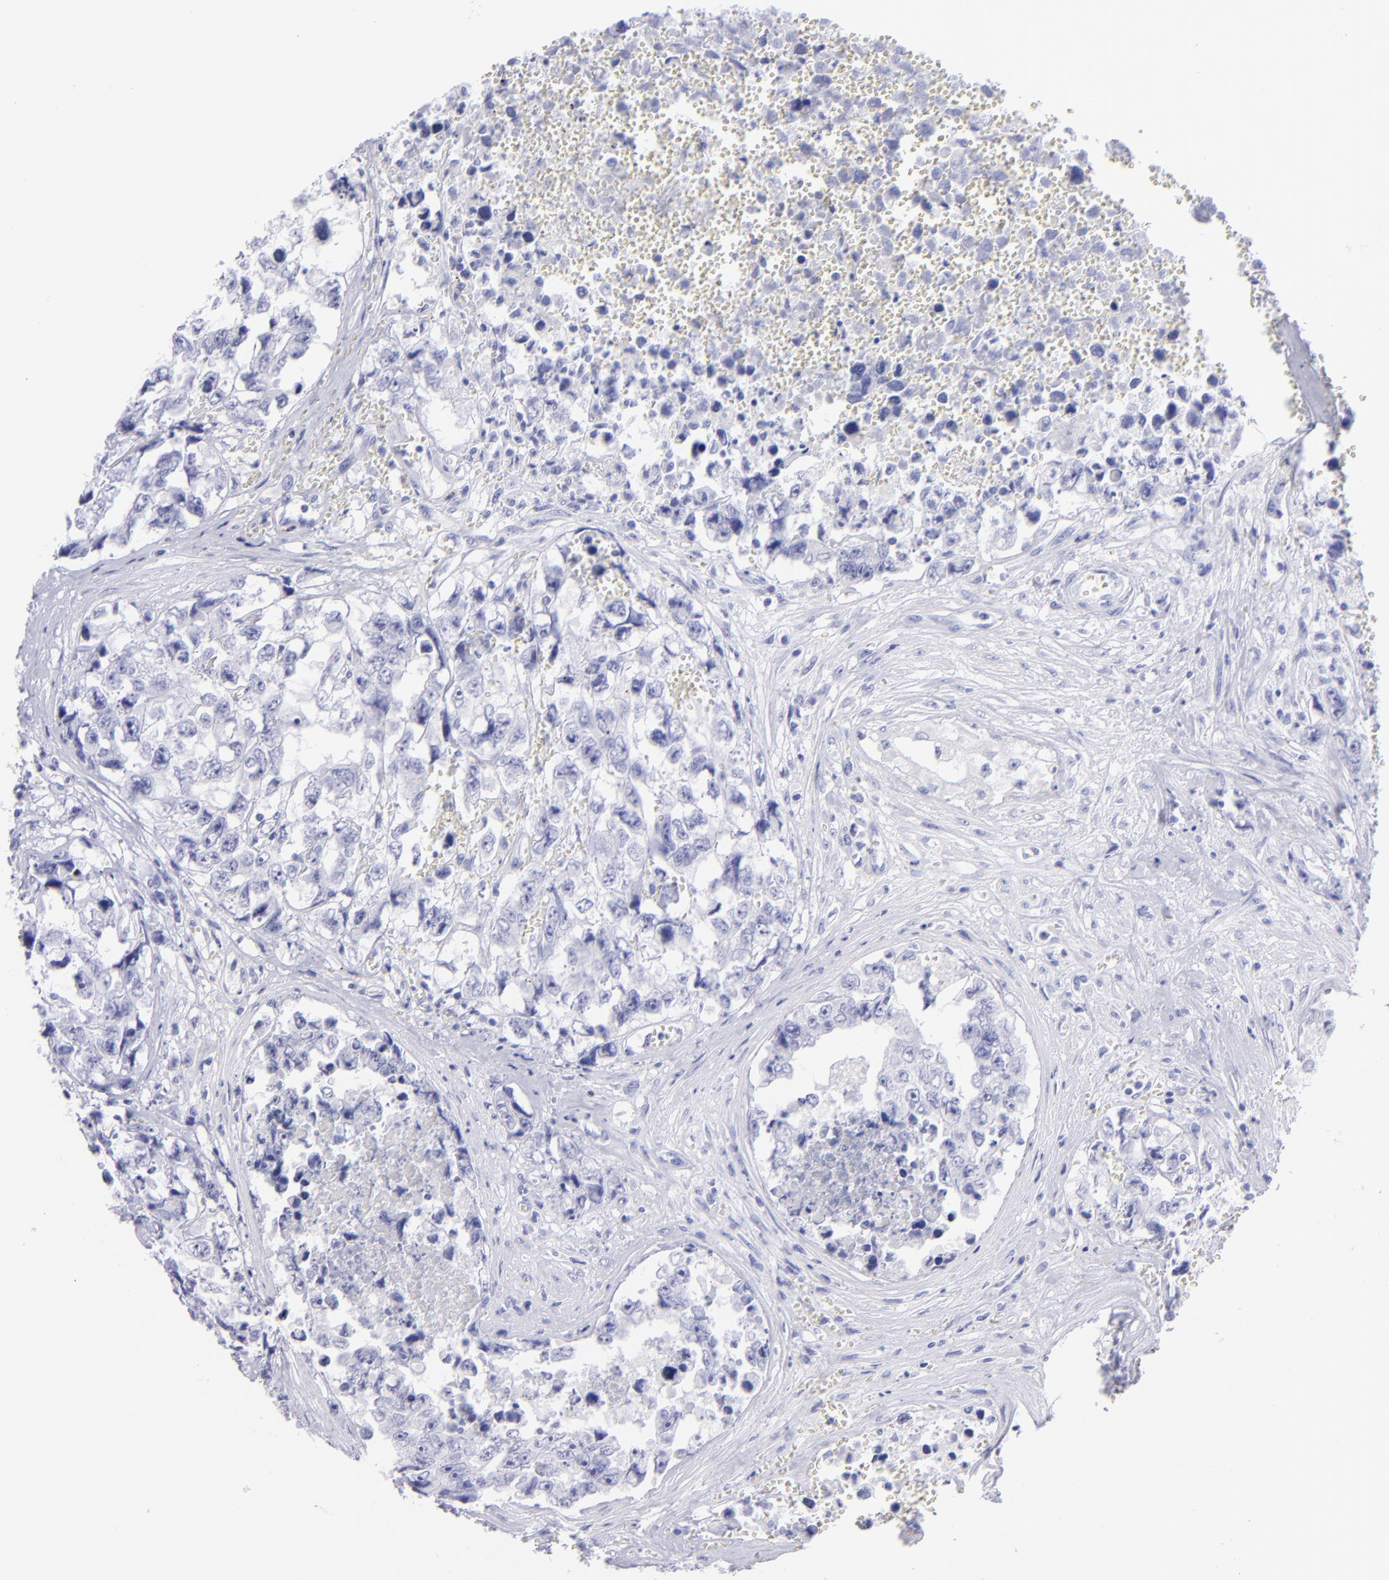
{"staining": {"intensity": "negative", "quantity": "none", "location": "none"}, "tissue": "testis cancer", "cell_type": "Tumor cells", "image_type": "cancer", "snomed": [{"axis": "morphology", "description": "Carcinoma, Embryonal, NOS"}, {"axis": "topography", "description": "Testis"}], "caption": "A high-resolution micrograph shows IHC staining of embryonal carcinoma (testis), which reveals no significant expression in tumor cells. Nuclei are stained in blue.", "gene": "SLC1A3", "patient": {"sex": "male", "age": 31}}